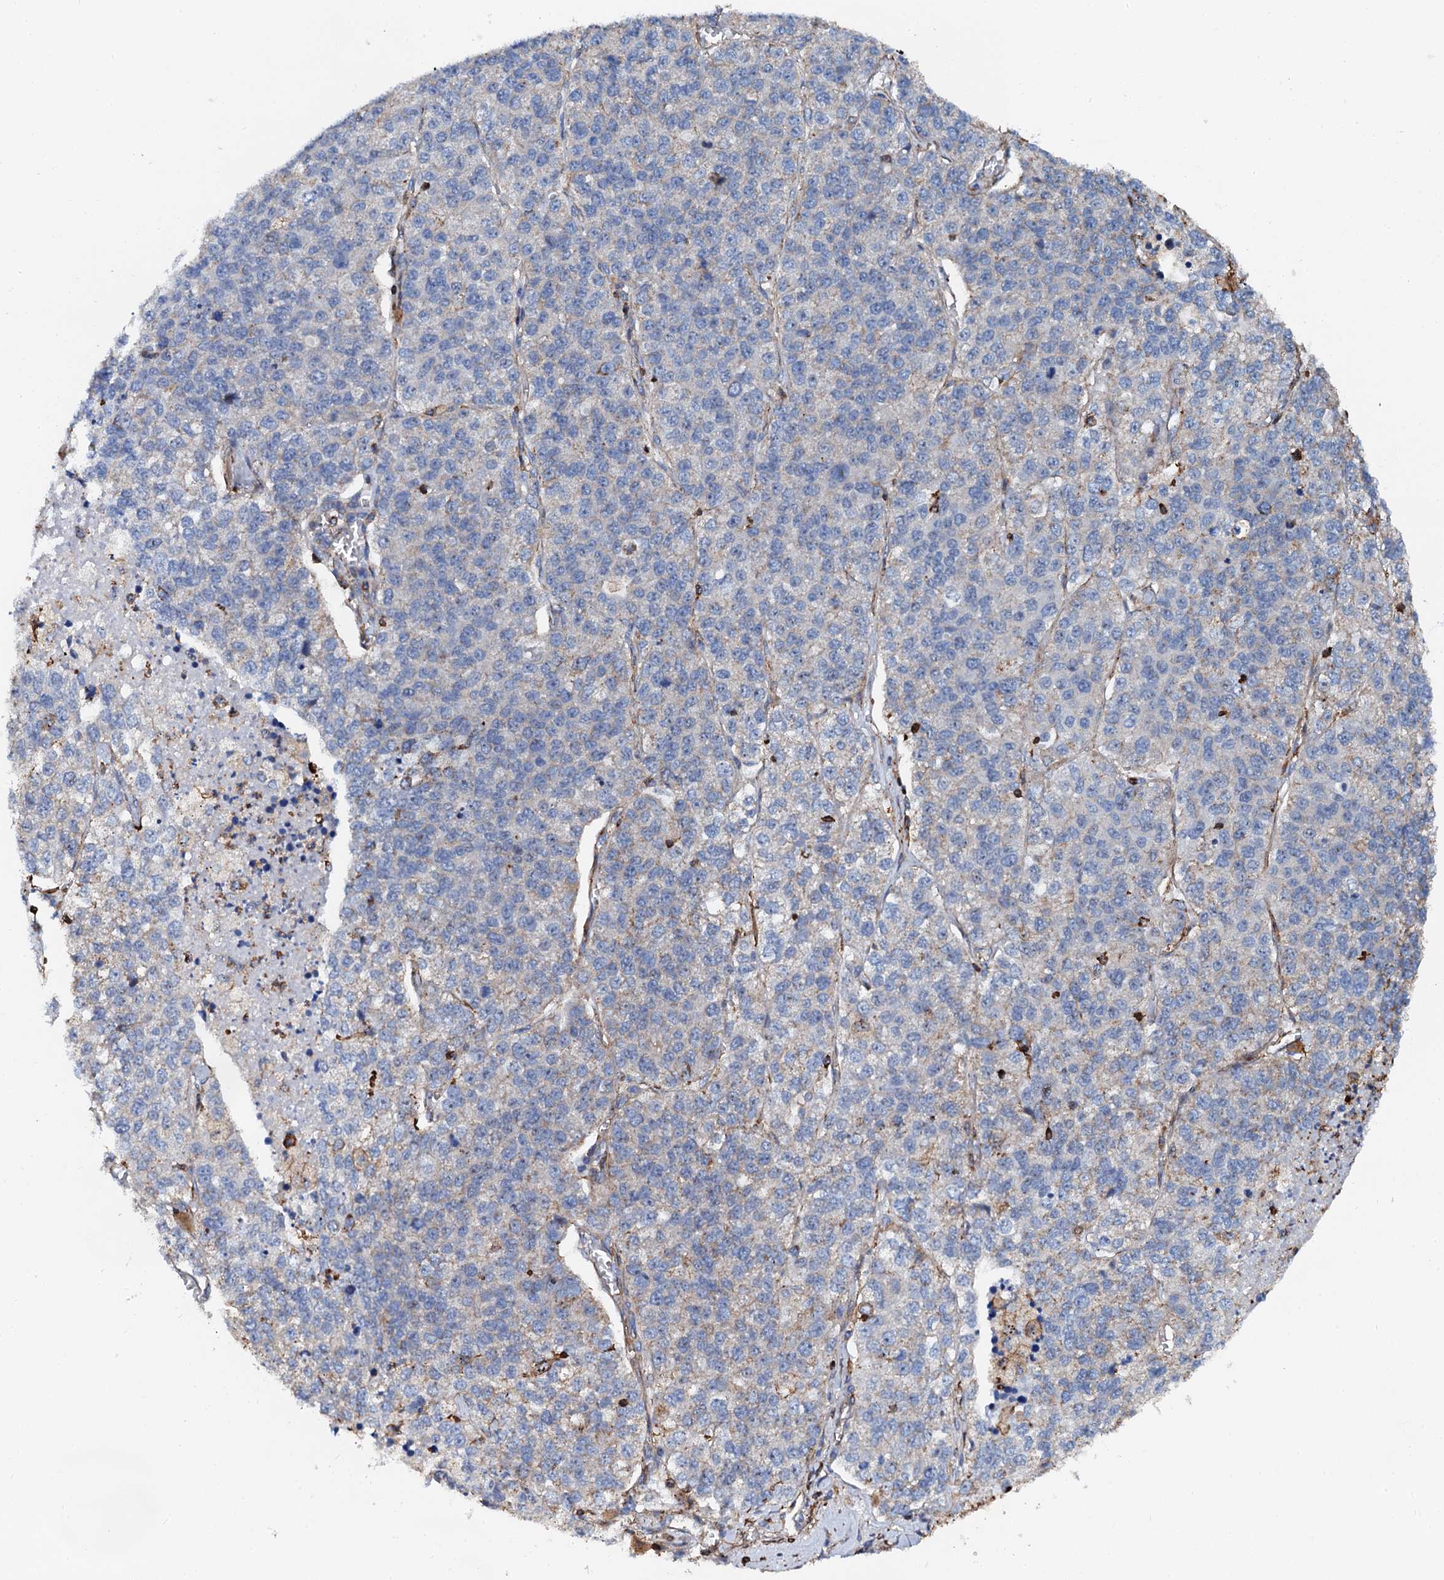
{"staining": {"intensity": "weak", "quantity": "<25%", "location": "cytoplasmic/membranous"}, "tissue": "lung cancer", "cell_type": "Tumor cells", "image_type": "cancer", "snomed": [{"axis": "morphology", "description": "Adenocarcinoma, NOS"}, {"axis": "topography", "description": "Lung"}], "caption": "DAB (3,3'-diaminobenzidine) immunohistochemical staining of lung cancer (adenocarcinoma) shows no significant staining in tumor cells.", "gene": "INTS10", "patient": {"sex": "male", "age": 49}}